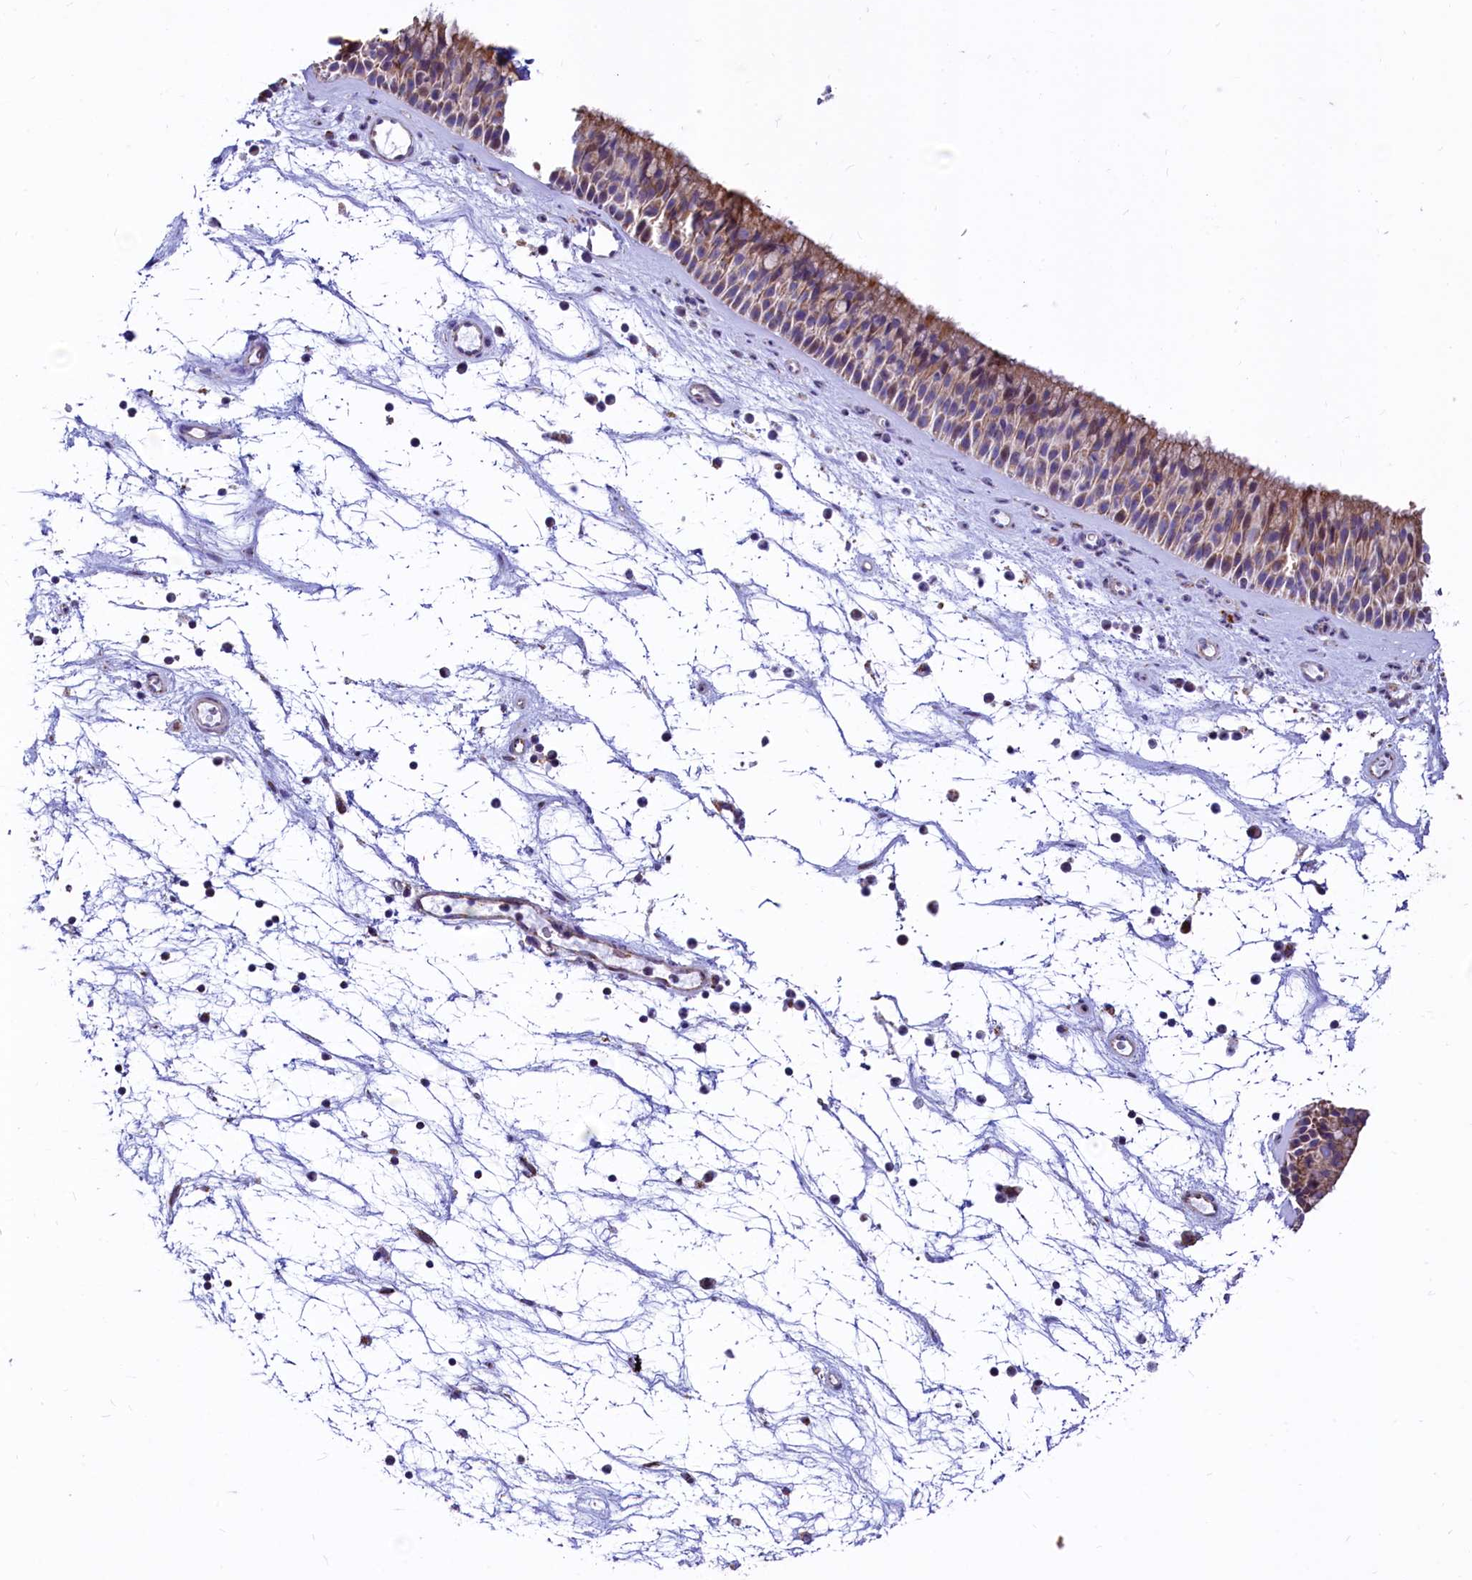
{"staining": {"intensity": "weak", "quantity": "25%-75%", "location": "cytoplasmic/membranous"}, "tissue": "nasopharynx", "cell_type": "Respiratory epithelial cells", "image_type": "normal", "snomed": [{"axis": "morphology", "description": "Normal tissue, NOS"}, {"axis": "topography", "description": "Nasopharynx"}], "caption": "Immunohistochemistry of unremarkable nasopharynx shows low levels of weak cytoplasmic/membranous staining in about 25%-75% of respiratory epithelial cells.", "gene": "VWCE", "patient": {"sex": "male", "age": 64}}